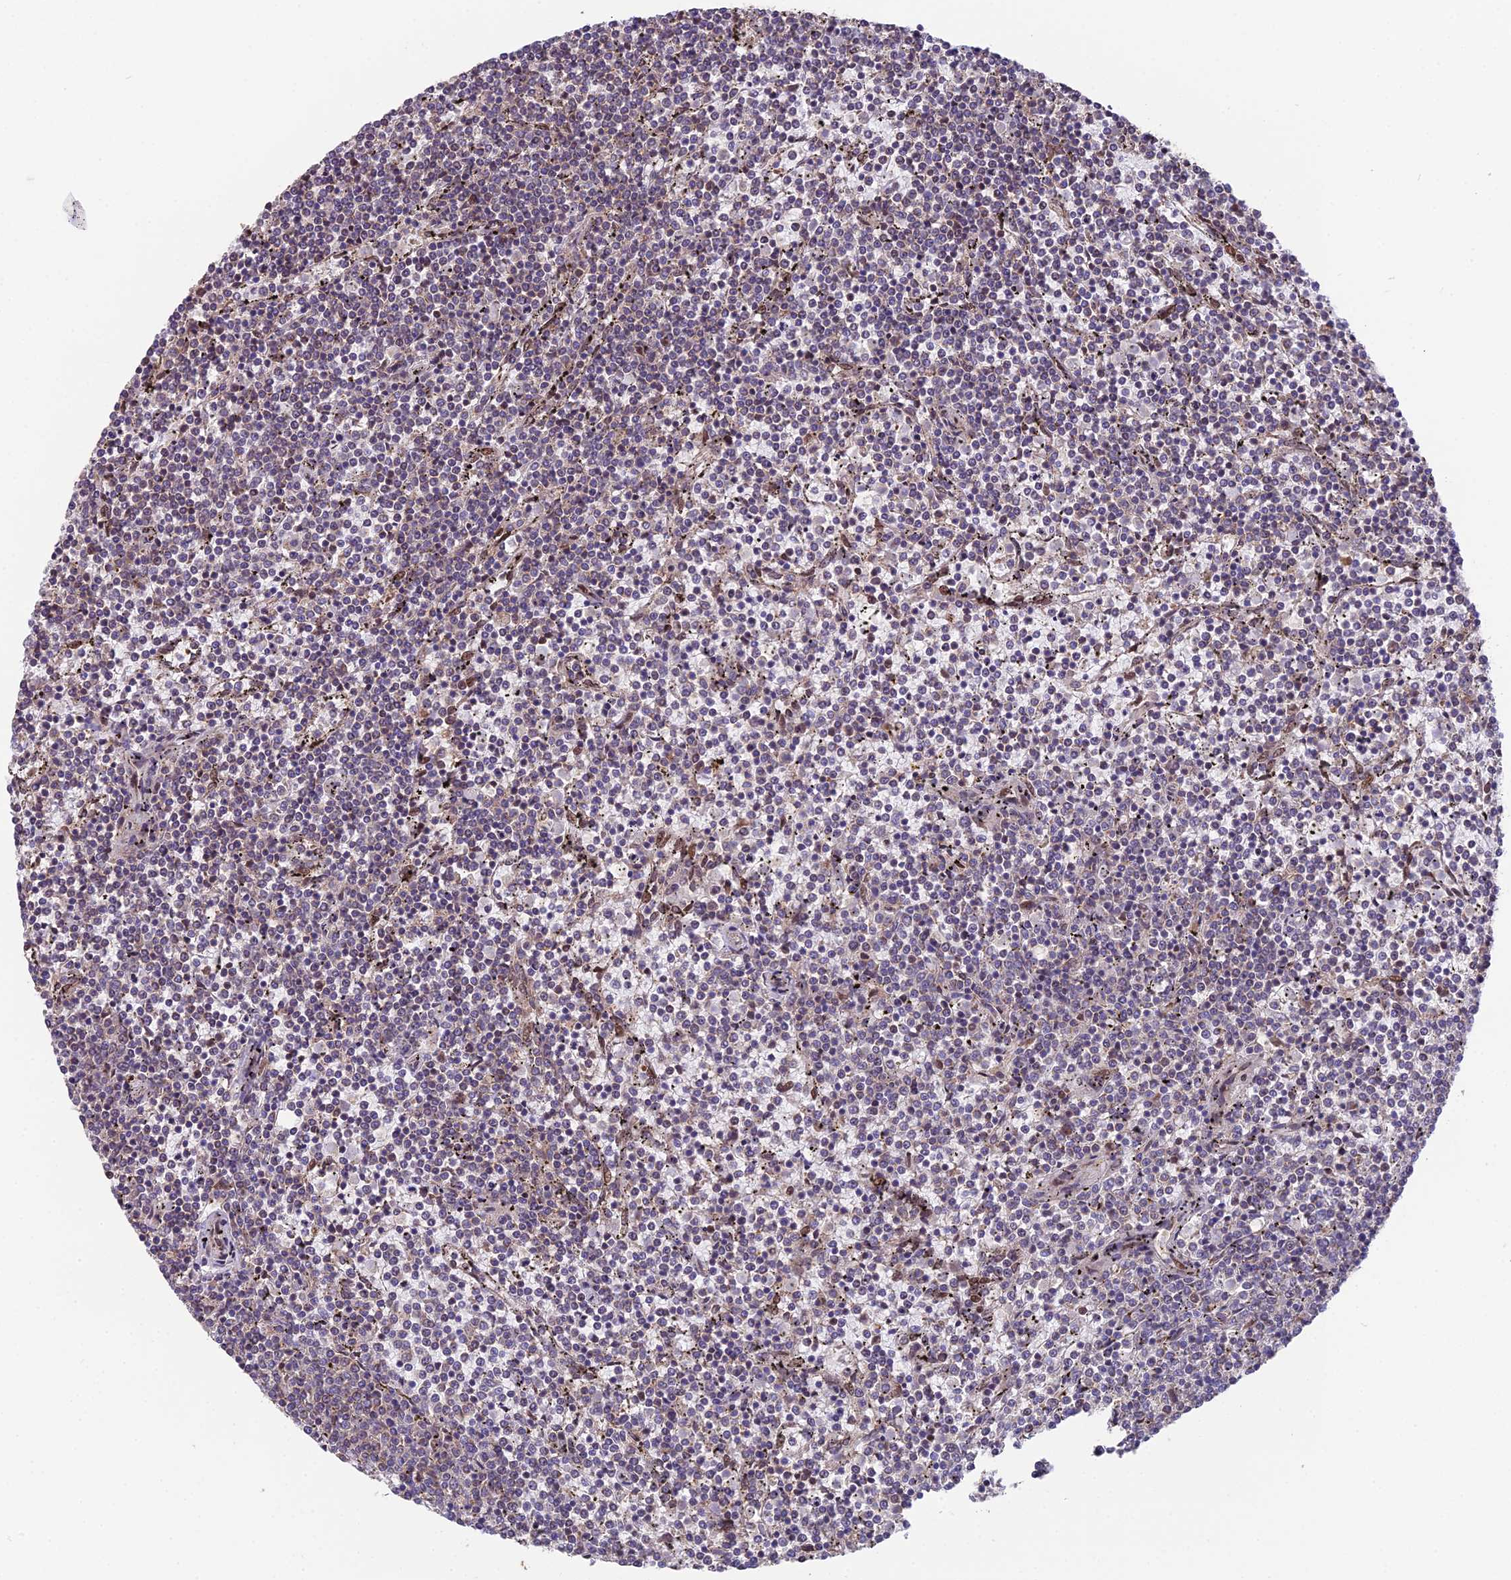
{"staining": {"intensity": "negative", "quantity": "none", "location": "none"}, "tissue": "lymphoma", "cell_type": "Tumor cells", "image_type": "cancer", "snomed": [{"axis": "morphology", "description": "Malignant lymphoma, non-Hodgkin's type, Low grade"}, {"axis": "topography", "description": "Spleen"}], "caption": "Micrograph shows no protein expression in tumor cells of low-grade malignant lymphoma, non-Hodgkin's type tissue. Brightfield microscopy of IHC stained with DAB (3,3'-diaminobenzidine) (brown) and hematoxylin (blue), captured at high magnification.", "gene": "CYP2R1", "patient": {"sex": "female", "age": 50}}